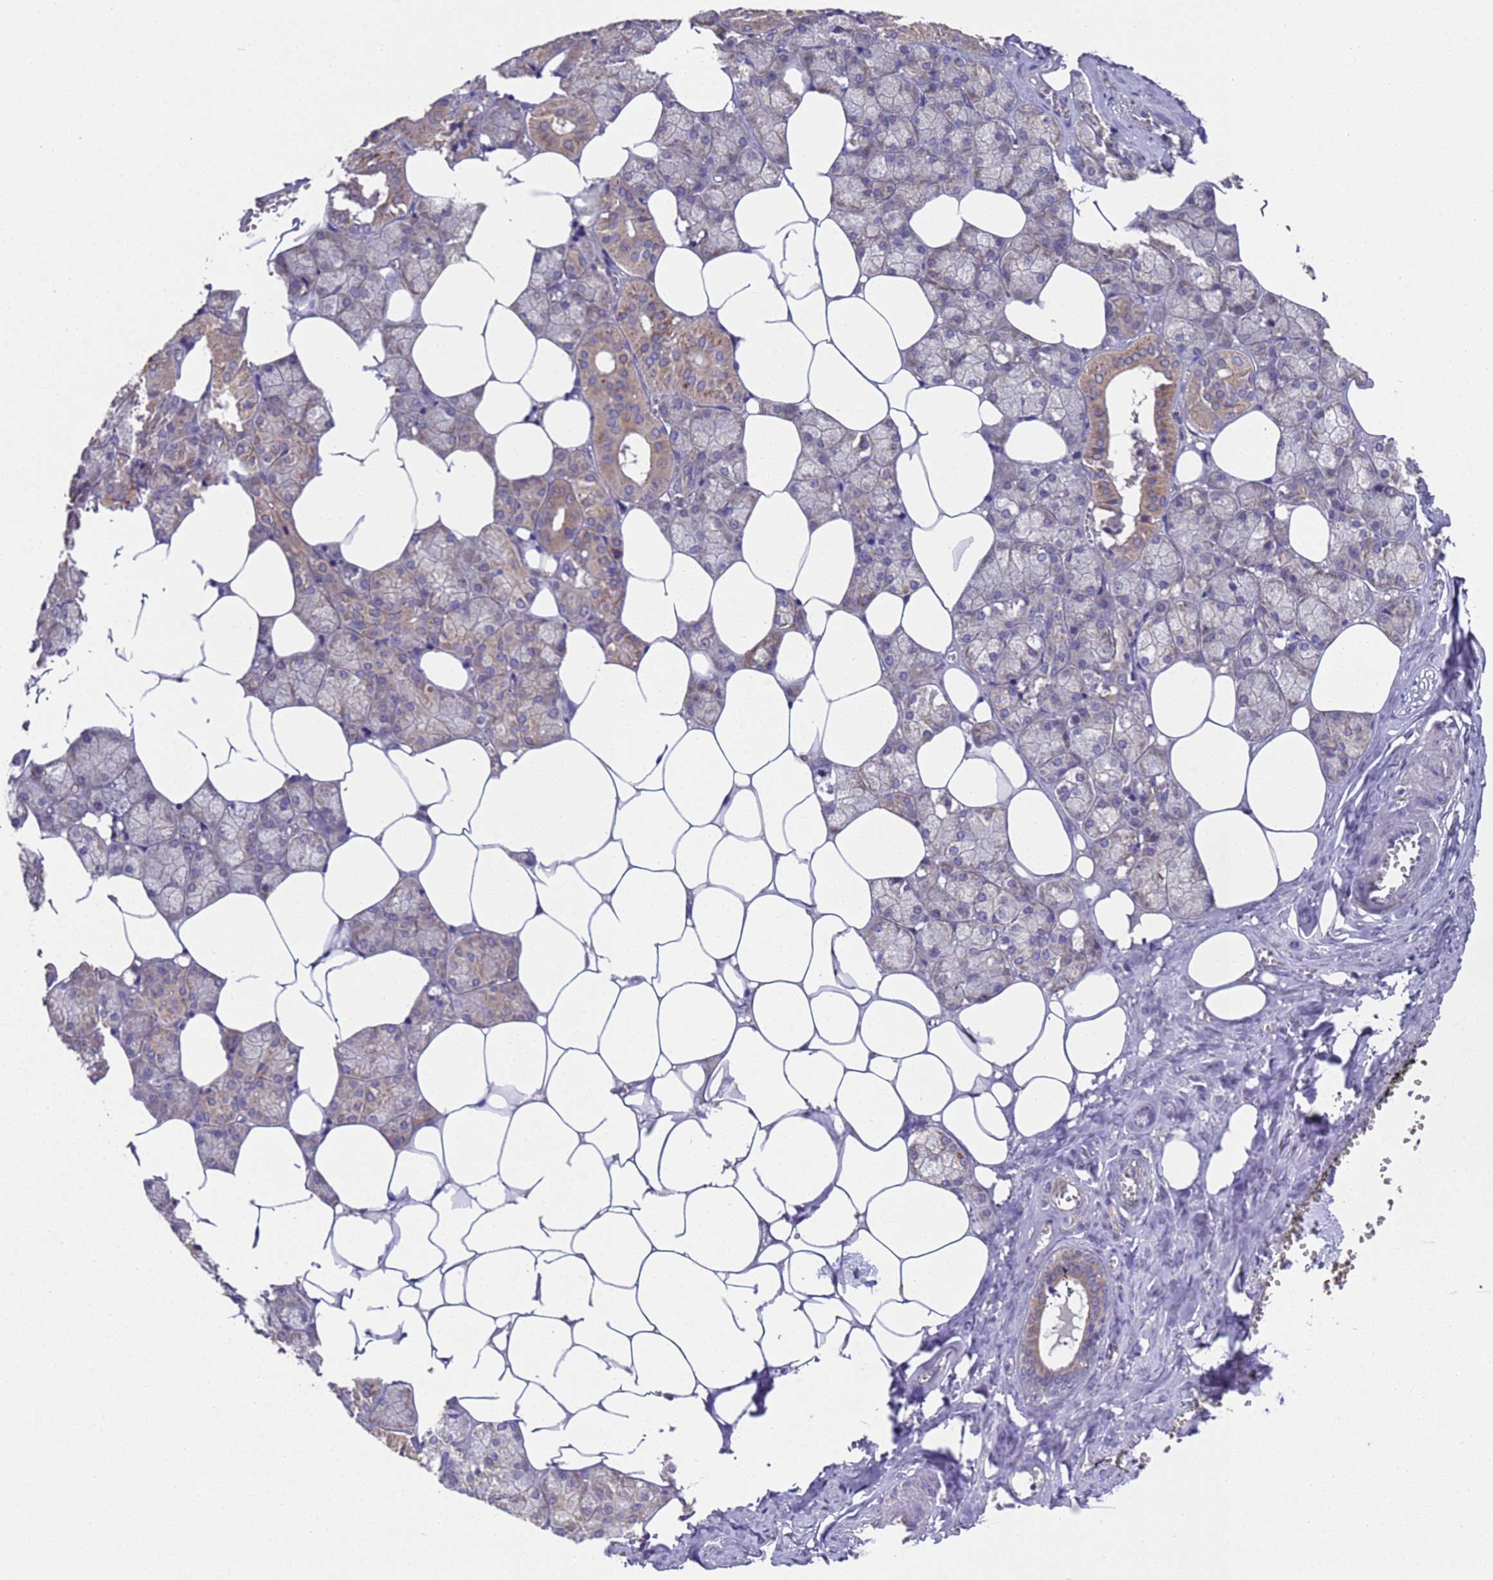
{"staining": {"intensity": "moderate", "quantity": "<25%", "location": "cytoplasmic/membranous"}, "tissue": "salivary gland", "cell_type": "Glandular cells", "image_type": "normal", "snomed": [{"axis": "morphology", "description": "Normal tissue, NOS"}, {"axis": "topography", "description": "Salivary gland"}], "caption": "About <25% of glandular cells in unremarkable salivary gland show moderate cytoplasmic/membranous protein staining as visualized by brown immunohistochemical staining.", "gene": "DCAF12L1", "patient": {"sex": "male", "age": 62}}